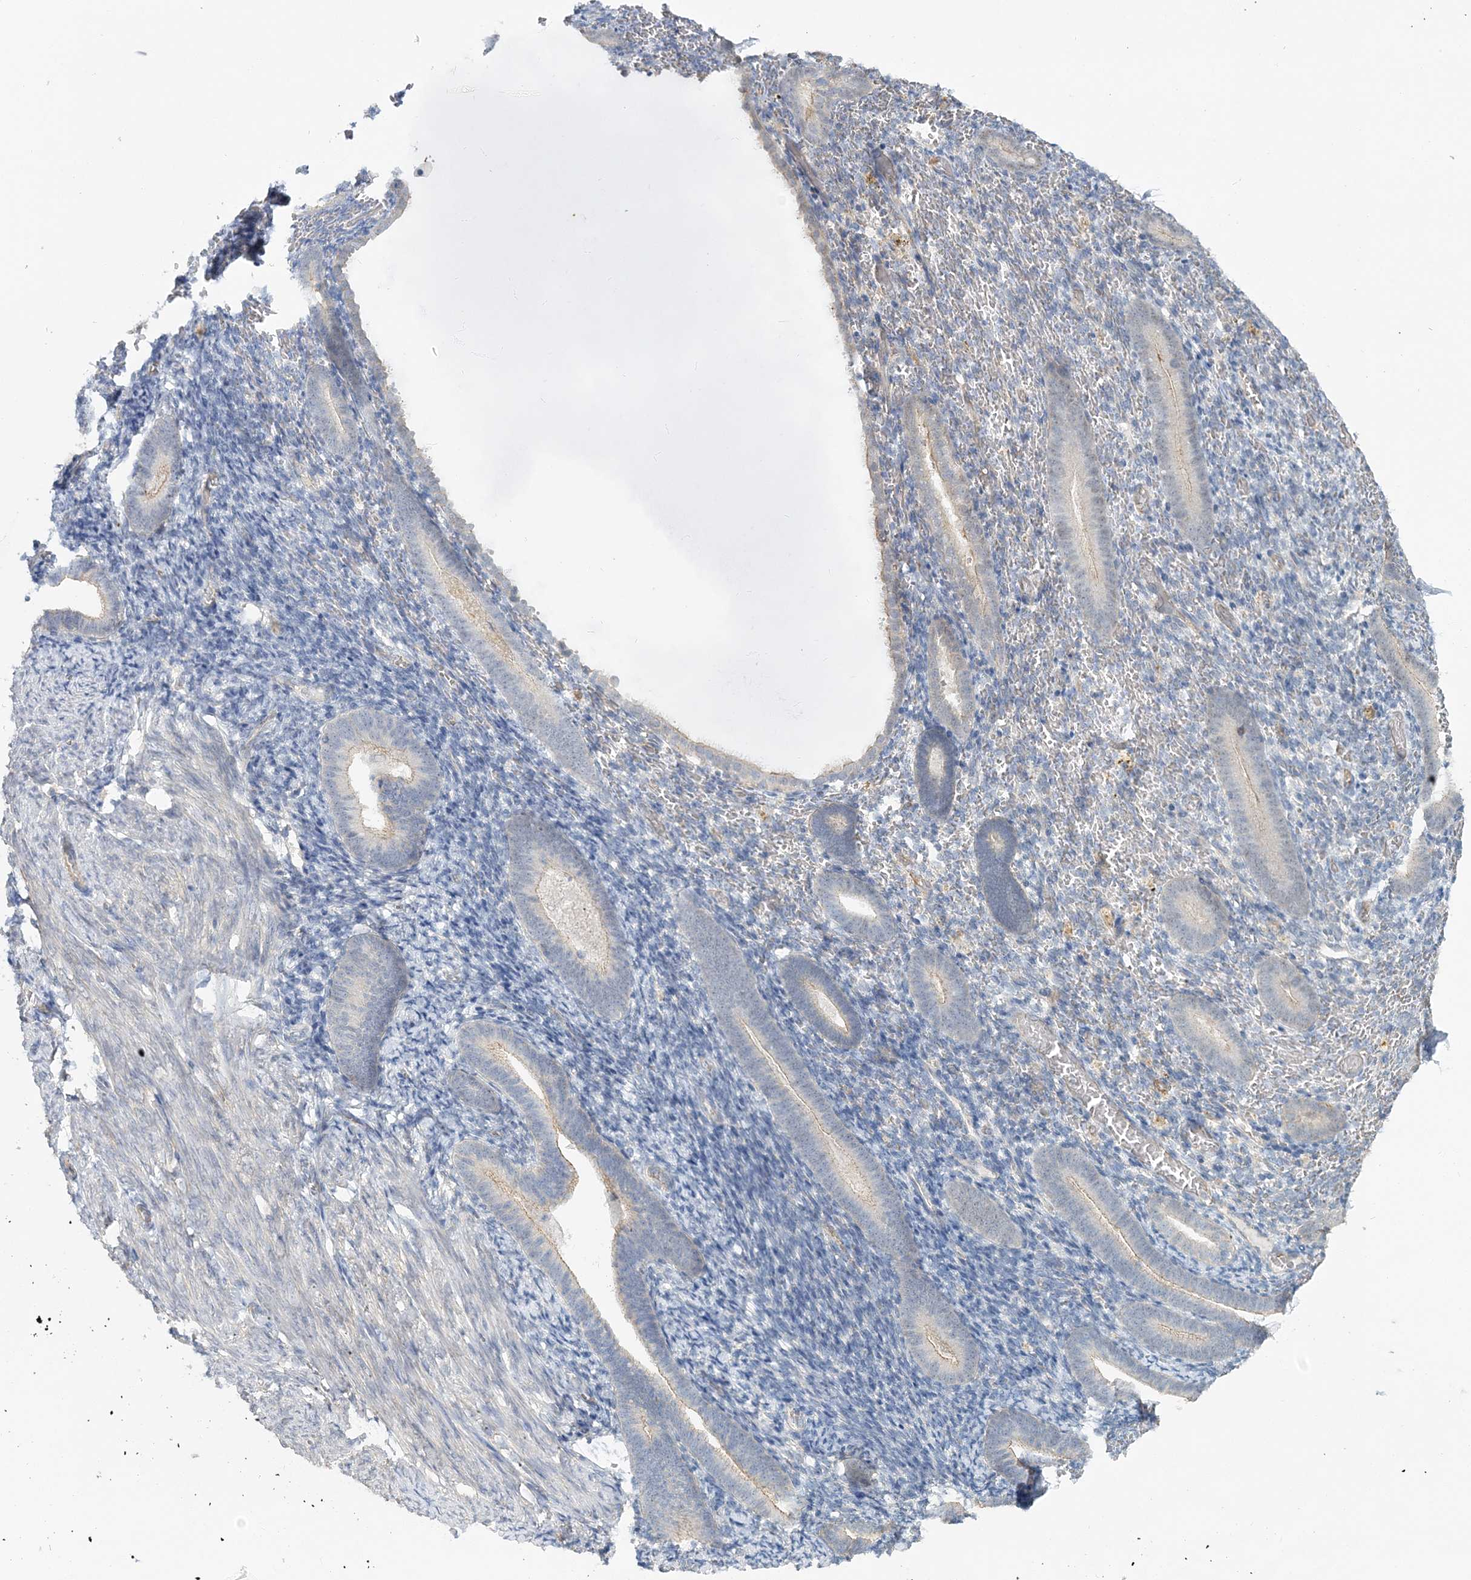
{"staining": {"intensity": "negative", "quantity": "none", "location": "none"}, "tissue": "endometrium", "cell_type": "Cells in endometrial stroma", "image_type": "normal", "snomed": [{"axis": "morphology", "description": "Normal tissue, NOS"}, {"axis": "topography", "description": "Endometrium"}], "caption": "Immunohistochemistry of benign endometrium reveals no positivity in cells in endometrial stroma.", "gene": "MAT2B", "patient": {"sex": "female", "age": 51}}